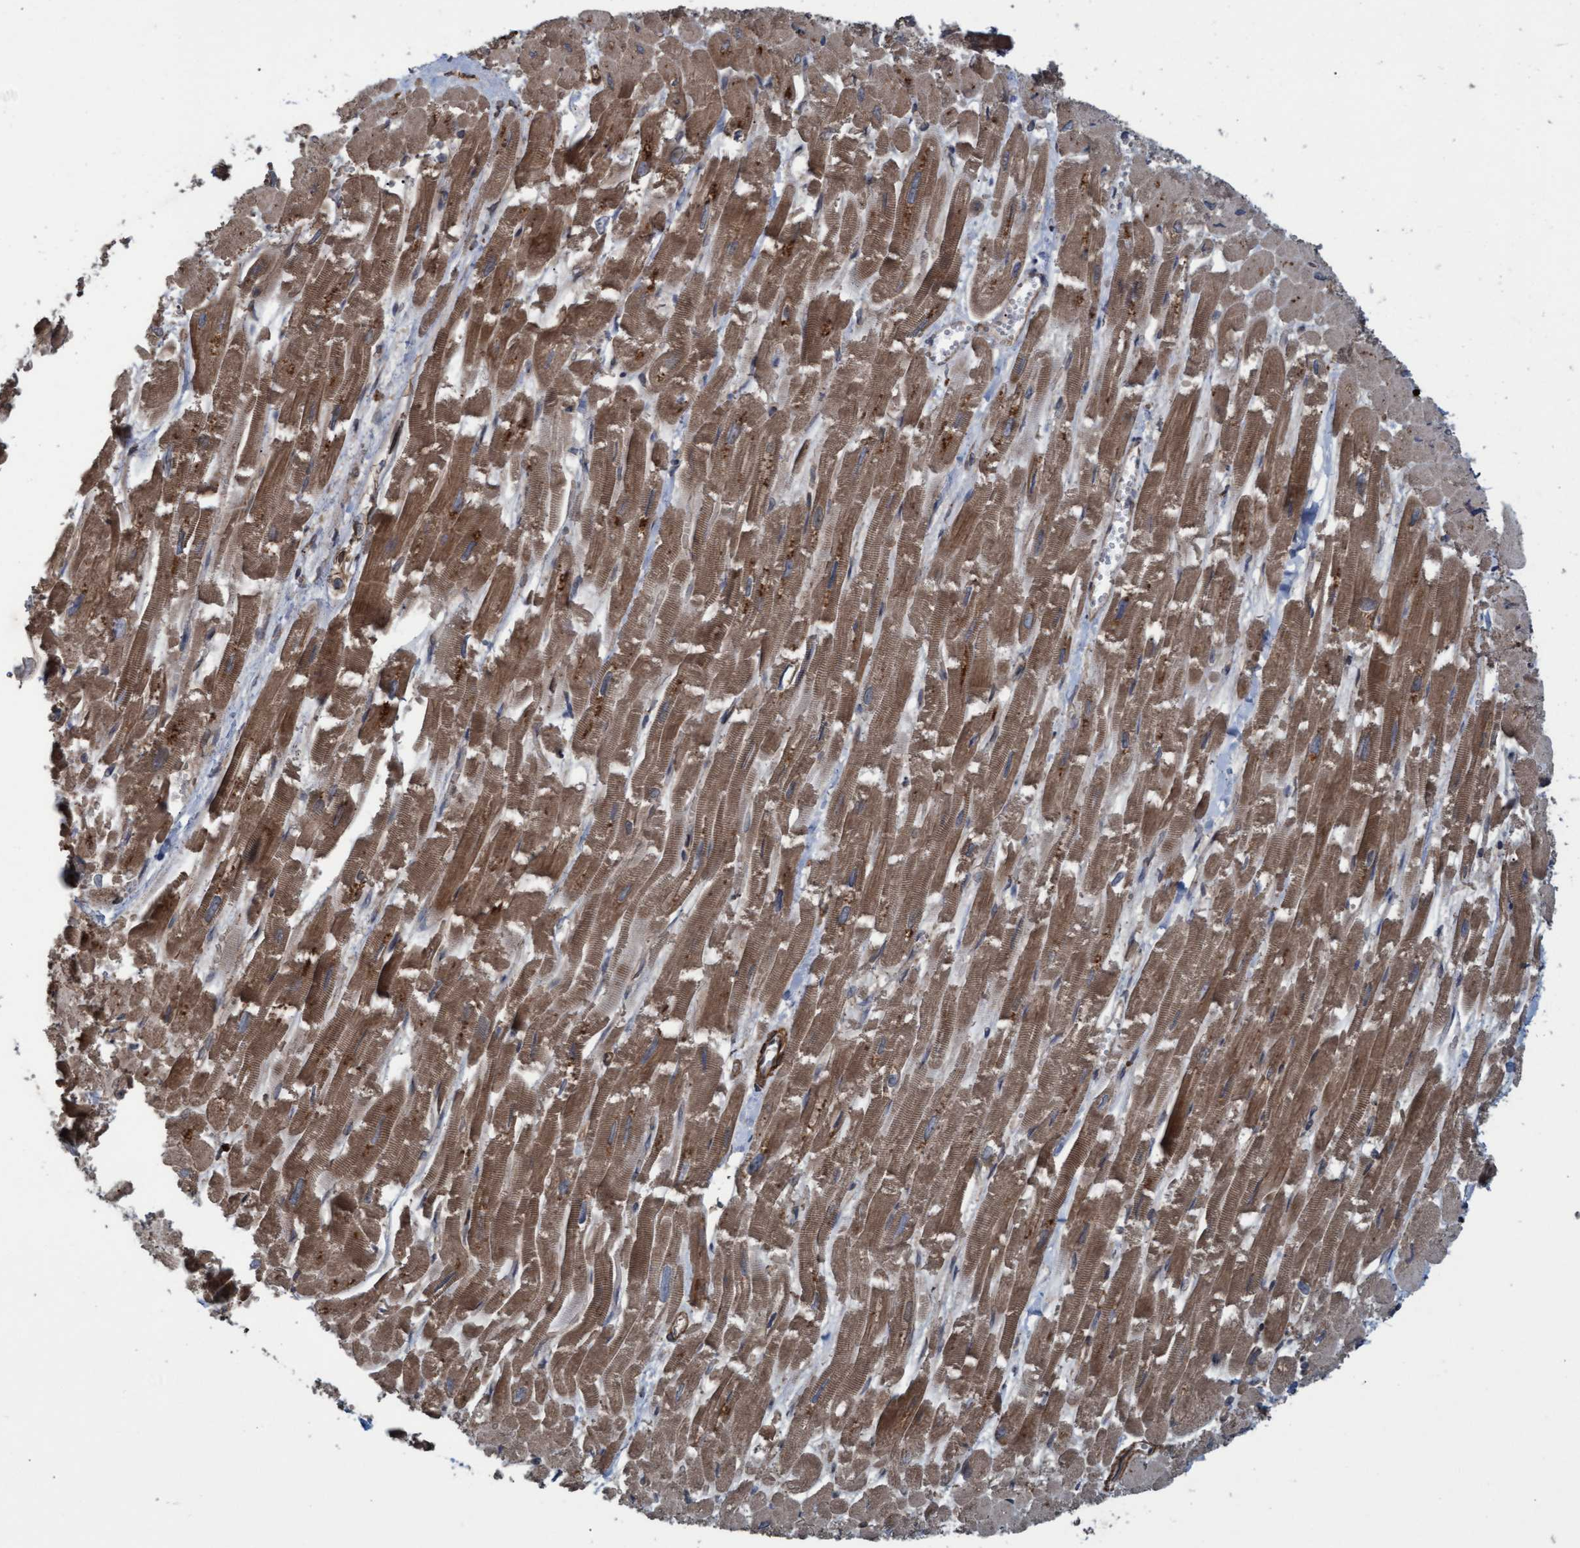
{"staining": {"intensity": "moderate", "quantity": ">75%", "location": "cytoplasmic/membranous"}, "tissue": "heart muscle", "cell_type": "Cardiomyocytes", "image_type": "normal", "snomed": [{"axis": "morphology", "description": "Normal tissue, NOS"}, {"axis": "topography", "description": "Heart"}], "caption": "A brown stain highlights moderate cytoplasmic/membranous staining of a protein in cardiomyocytes of unremarkable heart muscle.", "gene": "GGT6", "patient": {"sex": "male", "age": 54}}